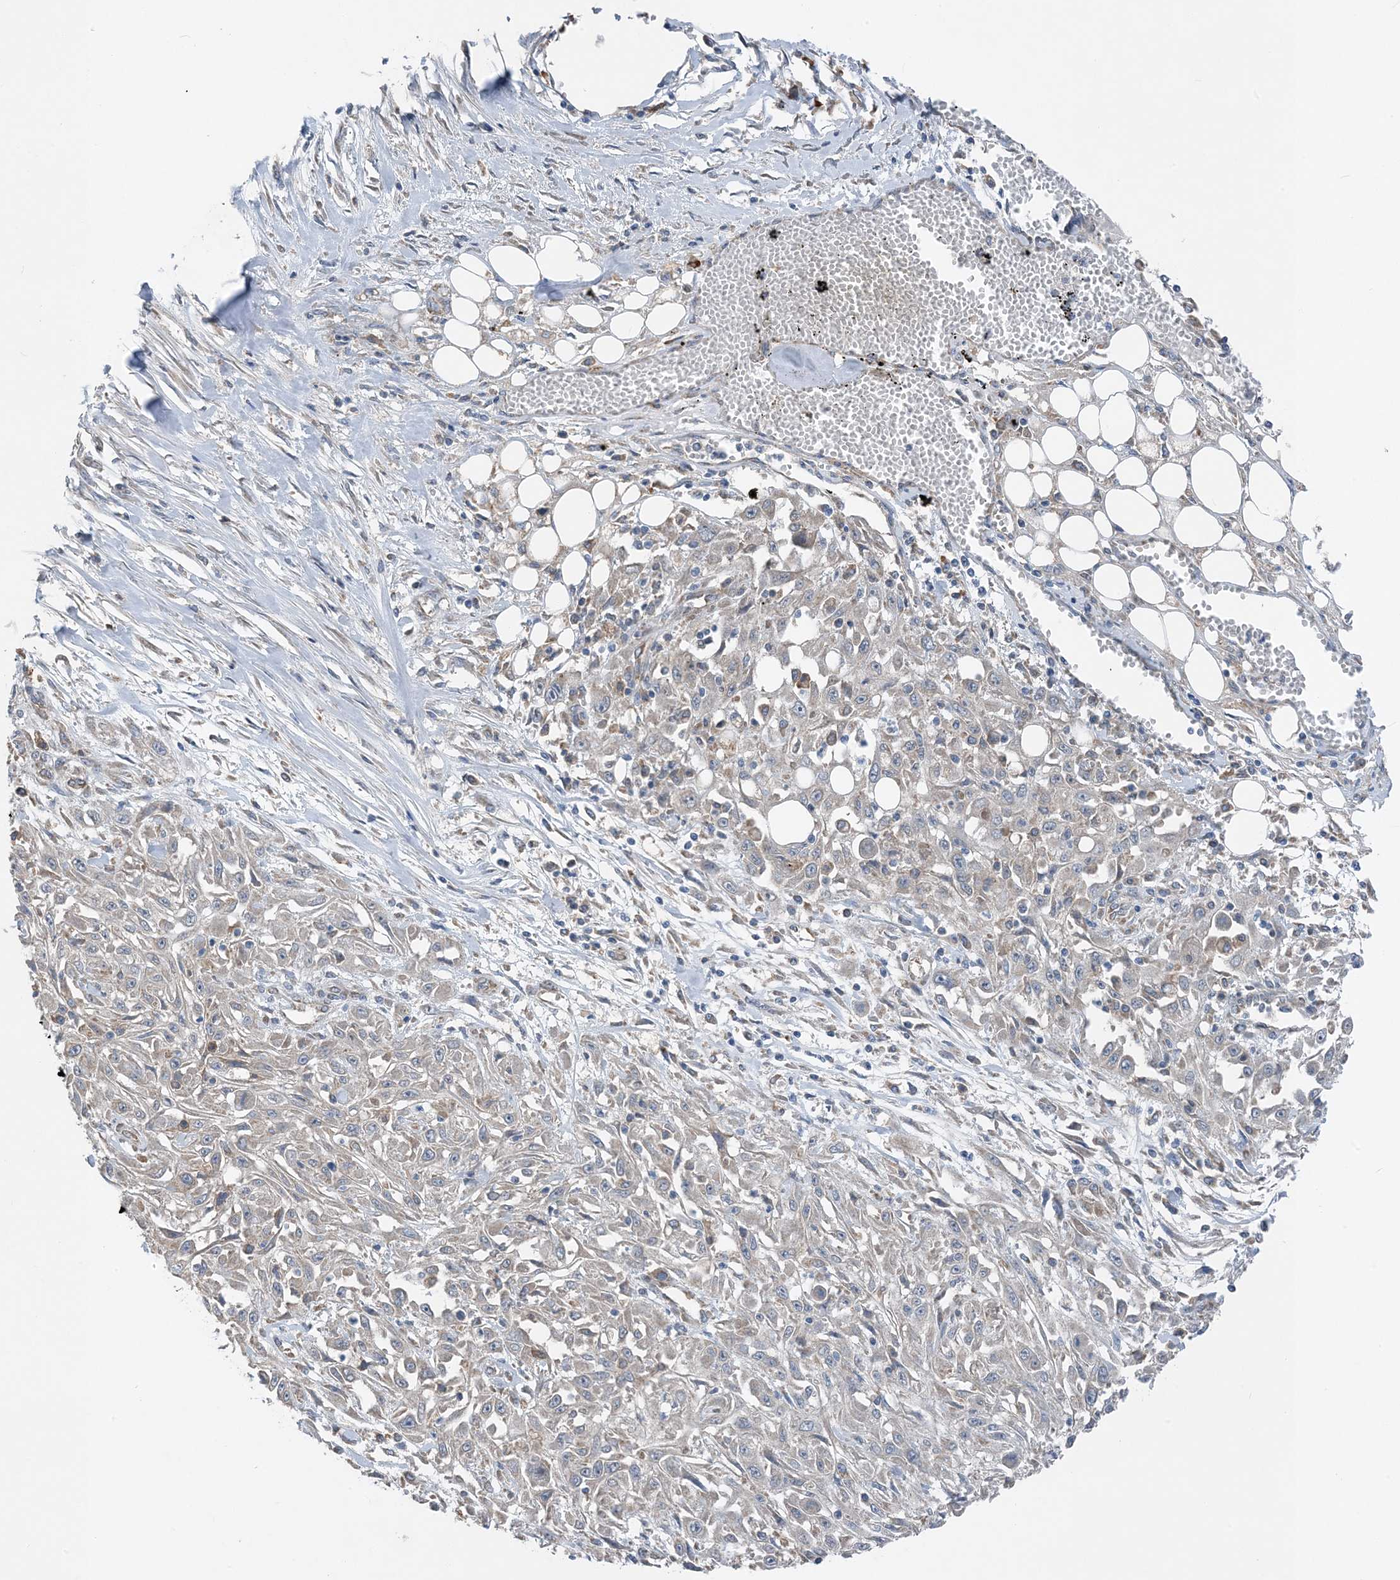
{"staining": {"intensity": "negative", "quantity": "none", "location": "none"}, "tissue": "skin cancer", "cell_type": "Tumor cells", "image_type": "cancer", "snomed": [{"axis": "morphology", "description": "Squamous cell carcinoma, NOS"}, {"axis": "morphology", "description": "Squamous cell carcinoma, metastatic, NOS"}, {"axis": "topography", "description": "Skin"}, {"axis": "topography", "description": "Lymph node"}], "caption": "DAB immunohistochemical staining of human skin metastatic squamous cell carcinoma reveals no significant staining in tumor cells.", "gene": "DHX30", "patient": {"sex": "male", "age": 75}}